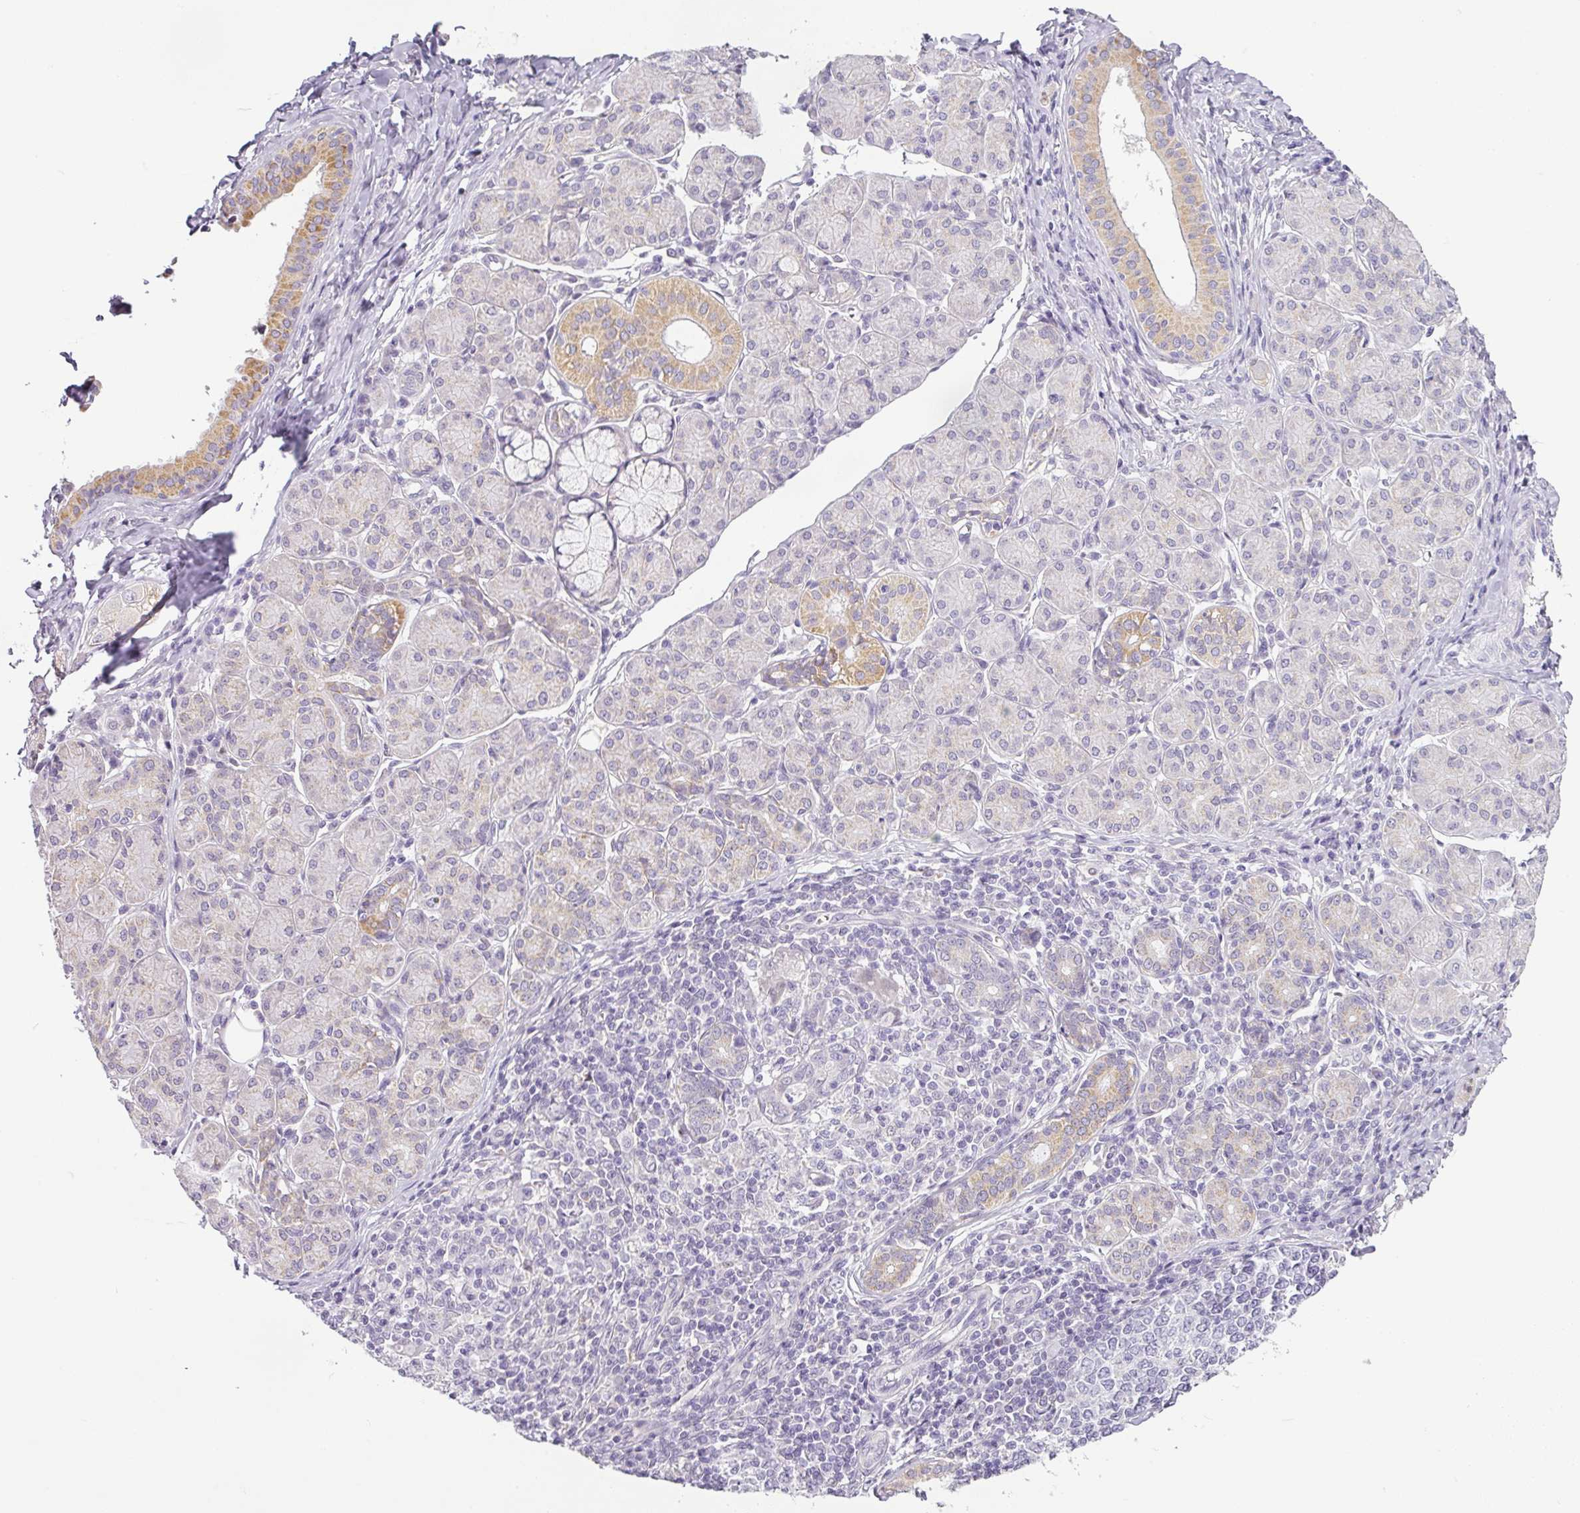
{"staining": {"intensity": "moderate", "quantity": "<25%", "location": "cytoplasmic/membranous"}, "tissue": "salivary gland", "cell_type": "Glandular cells", "image_type": "normal", "snomed": [{"axis": "morphology", "description": "Normal tissue, NOS"}, {"axis": "morphology", "description": "Inflammation, NOS"}, {"axis": "topography", "description": "Lymph node"}, {"axis": "topography", "description": "Salivary gland"}], "caption": "Brown immunohistochemical staining in benign human salivary gland reveals moderate cytoplasmic/membranous expression in approximately <25% of glandular cells. (DAB (3,3'-diaminobenzidine) IHC with brightfield microscopy, high magnification).", "gene": "HMCN2", "patient": {"sex": "male", "age": 3}}